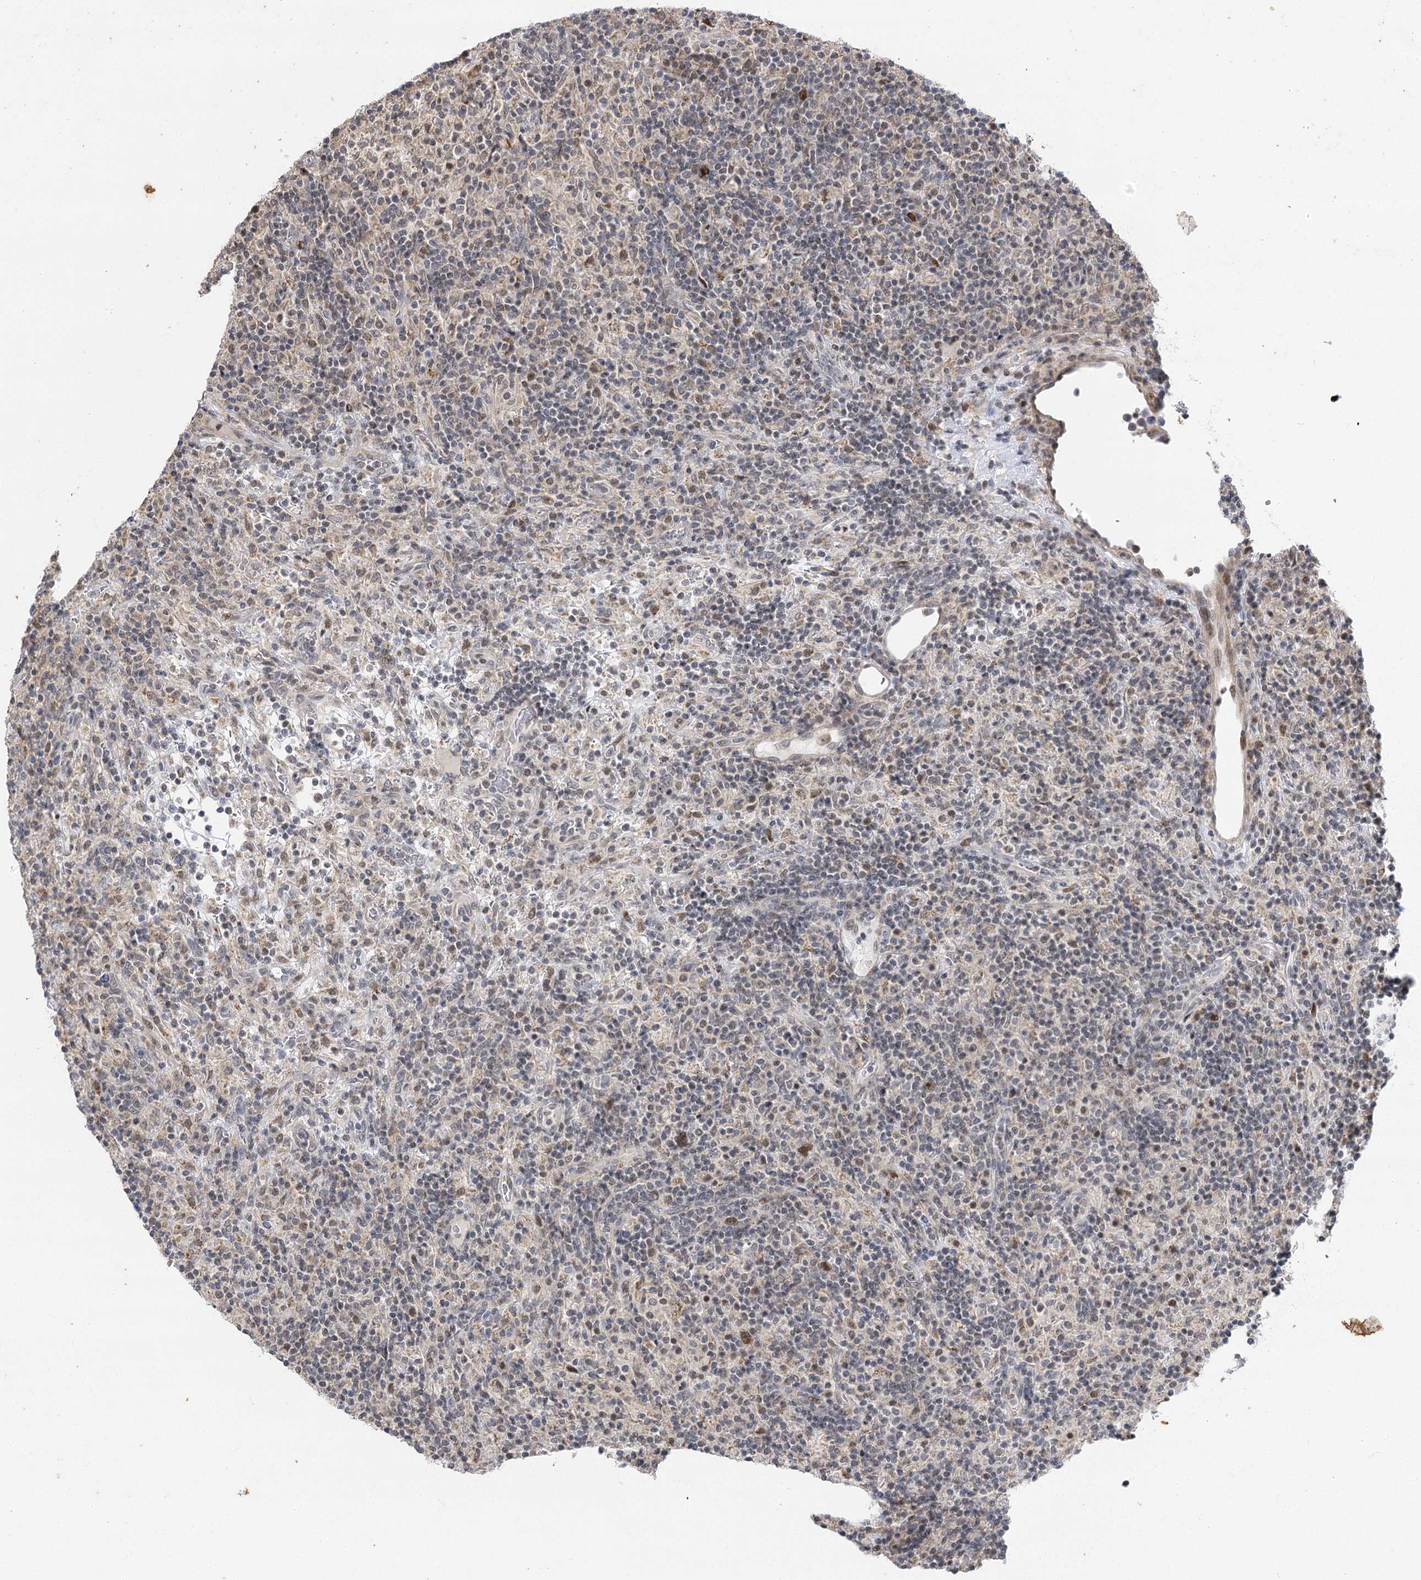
{"staining": {"intensity": "moderate", "quantity": "25%-75%", "location": "nuclear"}, "tissue": "lymphoma", "cell_type": "Tumor cells", "image_type": "cancer", "snomed": [{"axis": "morphology", "description": "Hodgkin's disease, NOS"}, {"axis": "topography", "description": "Lymph node"}], "caption": "Lymphoma stained with DAB (3,3'-diaminobenzidine) IHC demonstrates medium levels of moderate nuclear expression in approximately 25%-75% of tumor cells.", "gene": "IL11RA", "patient": {"sex": "male", "age": 70}}